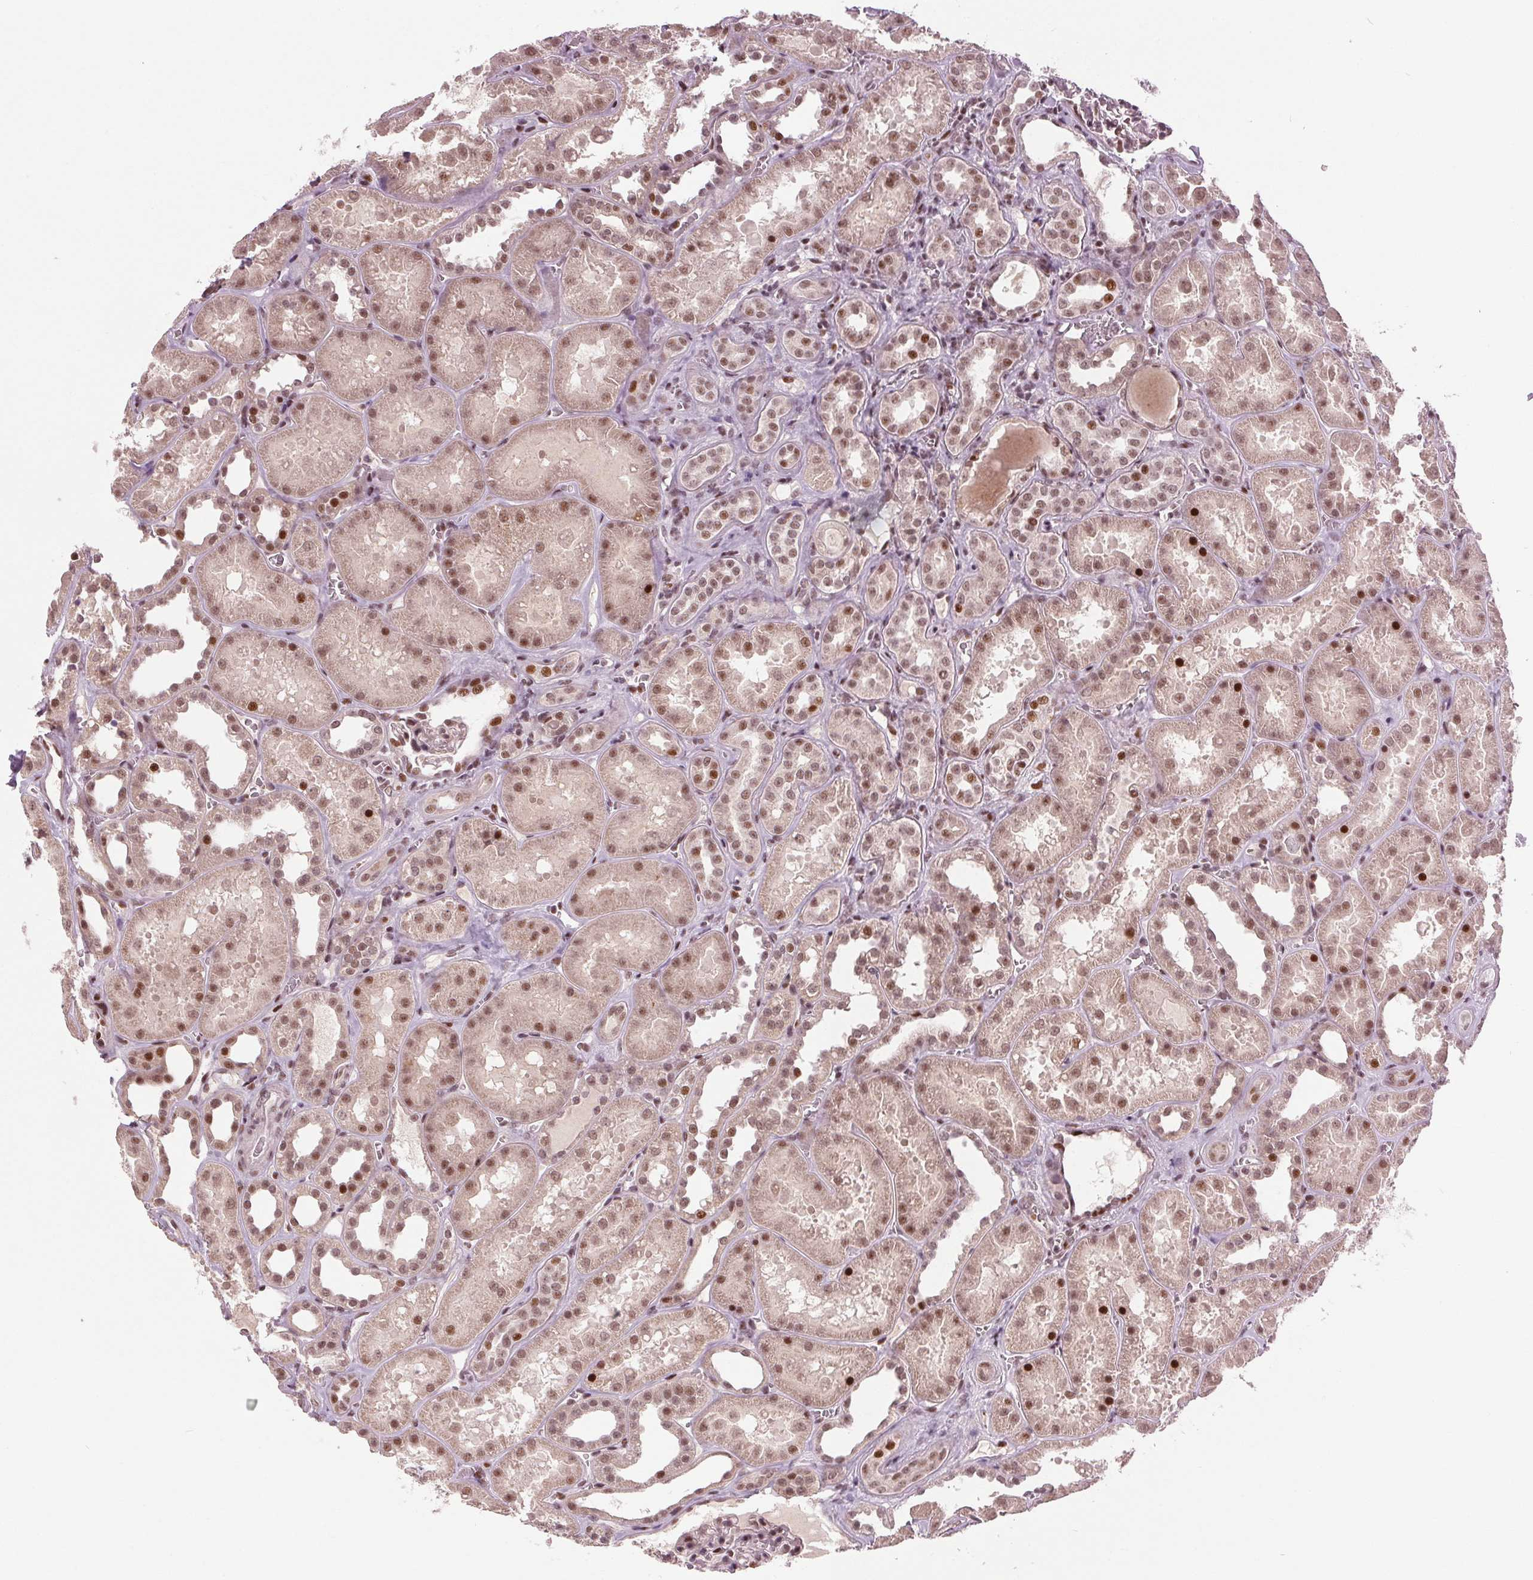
{"staining": {"intensity": "moderate", "quantity": ">75%", "location": "nuclear"}, "tissue": "kidney", "cell_type": "Cells in glomeruli", "image_type": "normal", "snomed": [{"axis": "morphology", "description": "Normal tissue, NOS"}, {"axis": "topography", "description": "Kidney"}], "caption": "Brown immunohistochemical staining in normal human kidney exhibits moderate nuclear positivity in about >75% of cells in glomeruli. The staining is performed using DAB brown chromogen to label protein expression. The nuclei are counter-stained blue using hematoxylin.", "gene": "TTC34", "patient": {"sex": "female", "age": 41}}